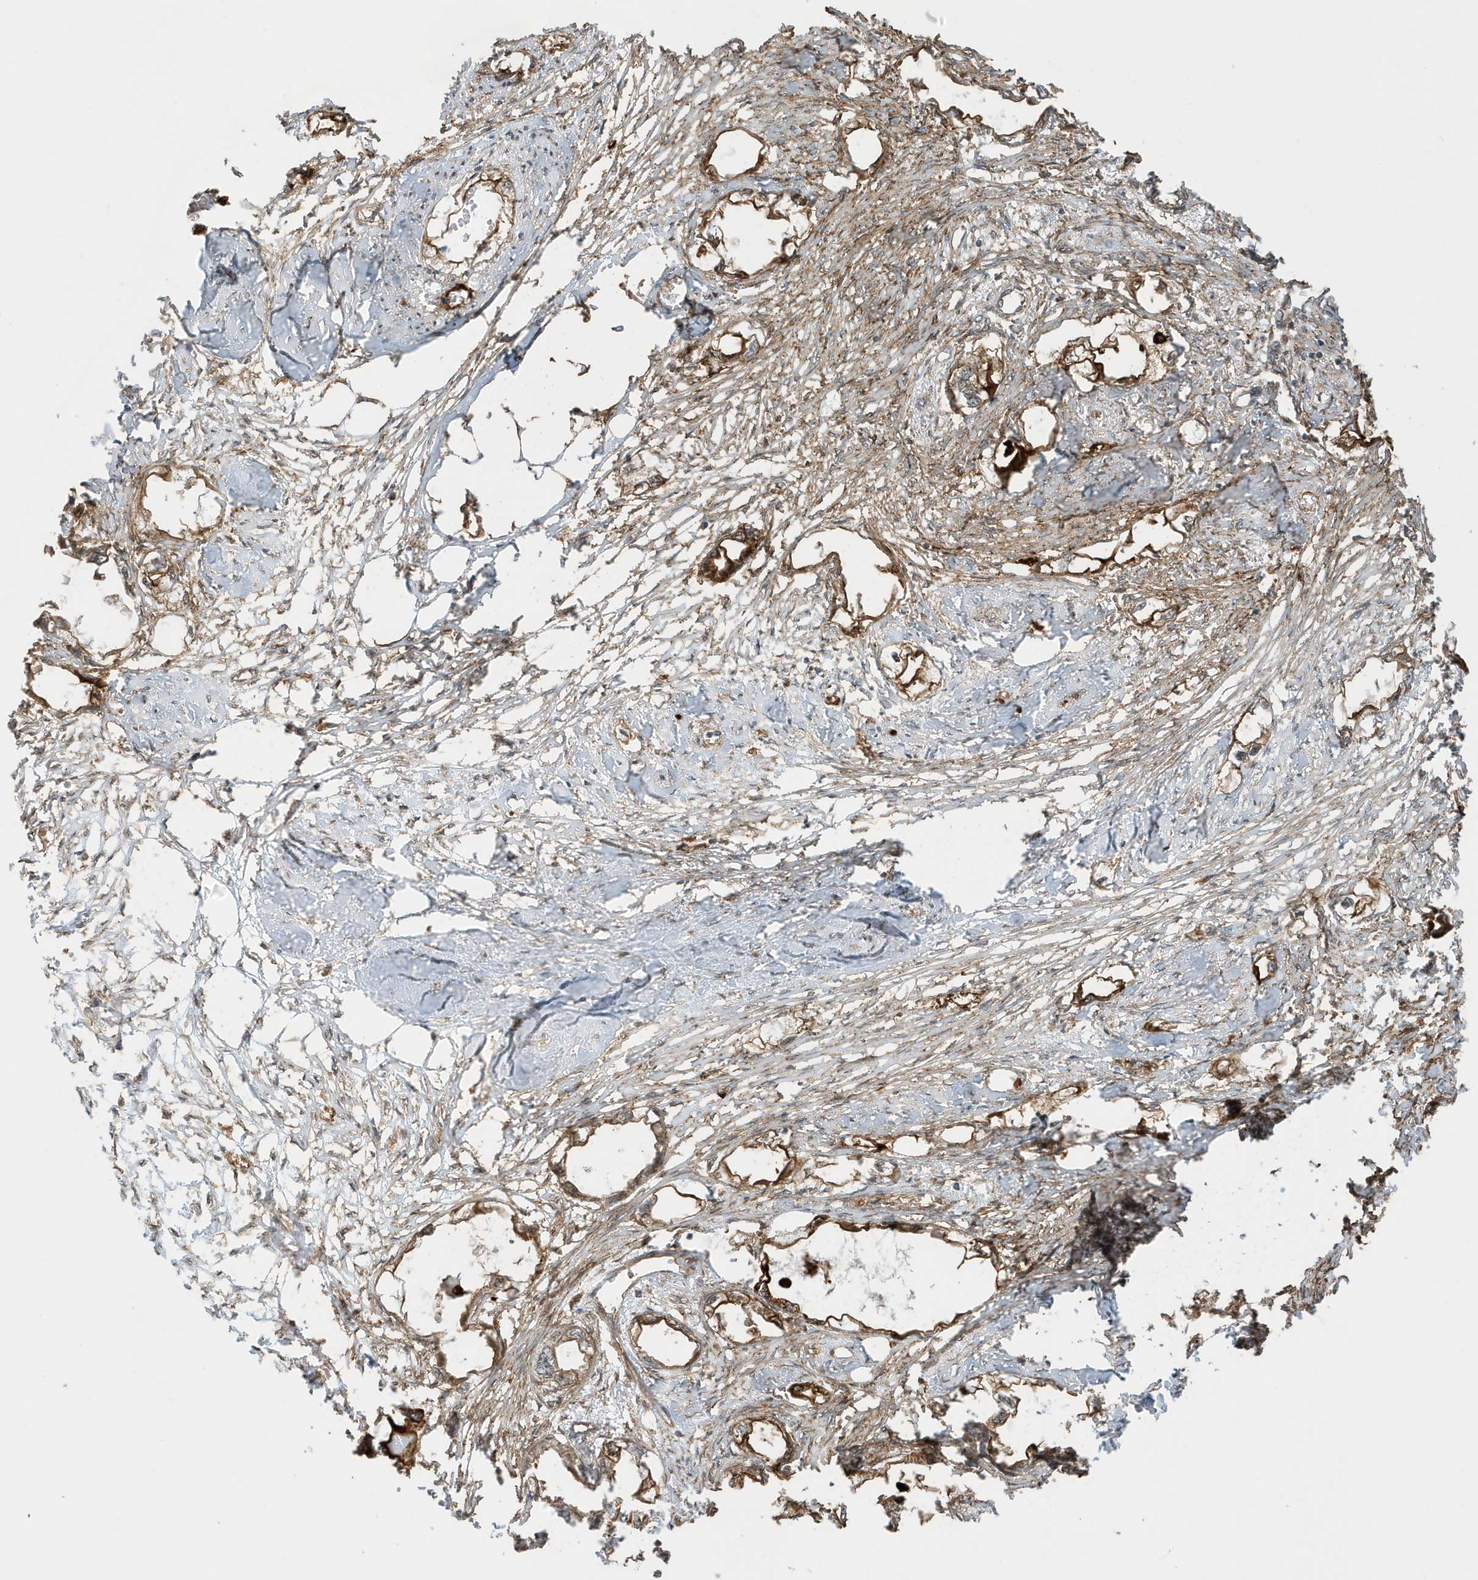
{"staining": {"intensity": "moderate", "quantity": ">75%", "location": "cytoplasmic/membranous"}, "tissue": "endometrial cancer", "cell_type": "Tumor cells", "image_type": "cancer", "snomed": [{"axis": "morphology", "description": "Adenocarcinoma, NOS"}, {"axis": "morphology", "description": "Adenocarcinoma, metastatic, NOS"}, {"axis": "topography", "description": "Adipose tissue"}, {"axis": "topography", "description": "Endometrium"}], "caption": "This micrograph reveals metastatic adenocarcinoma (endometrial) stained with immunohistochemistry (IHC) to label a protein in brown. The cytoplasmic/membranous of tumor cells show moderate positivity for the protein. Nuclei are counter-stained blue.", "gene": "CDC42EP3", "patient": {"sex": "female", "age": 67}}